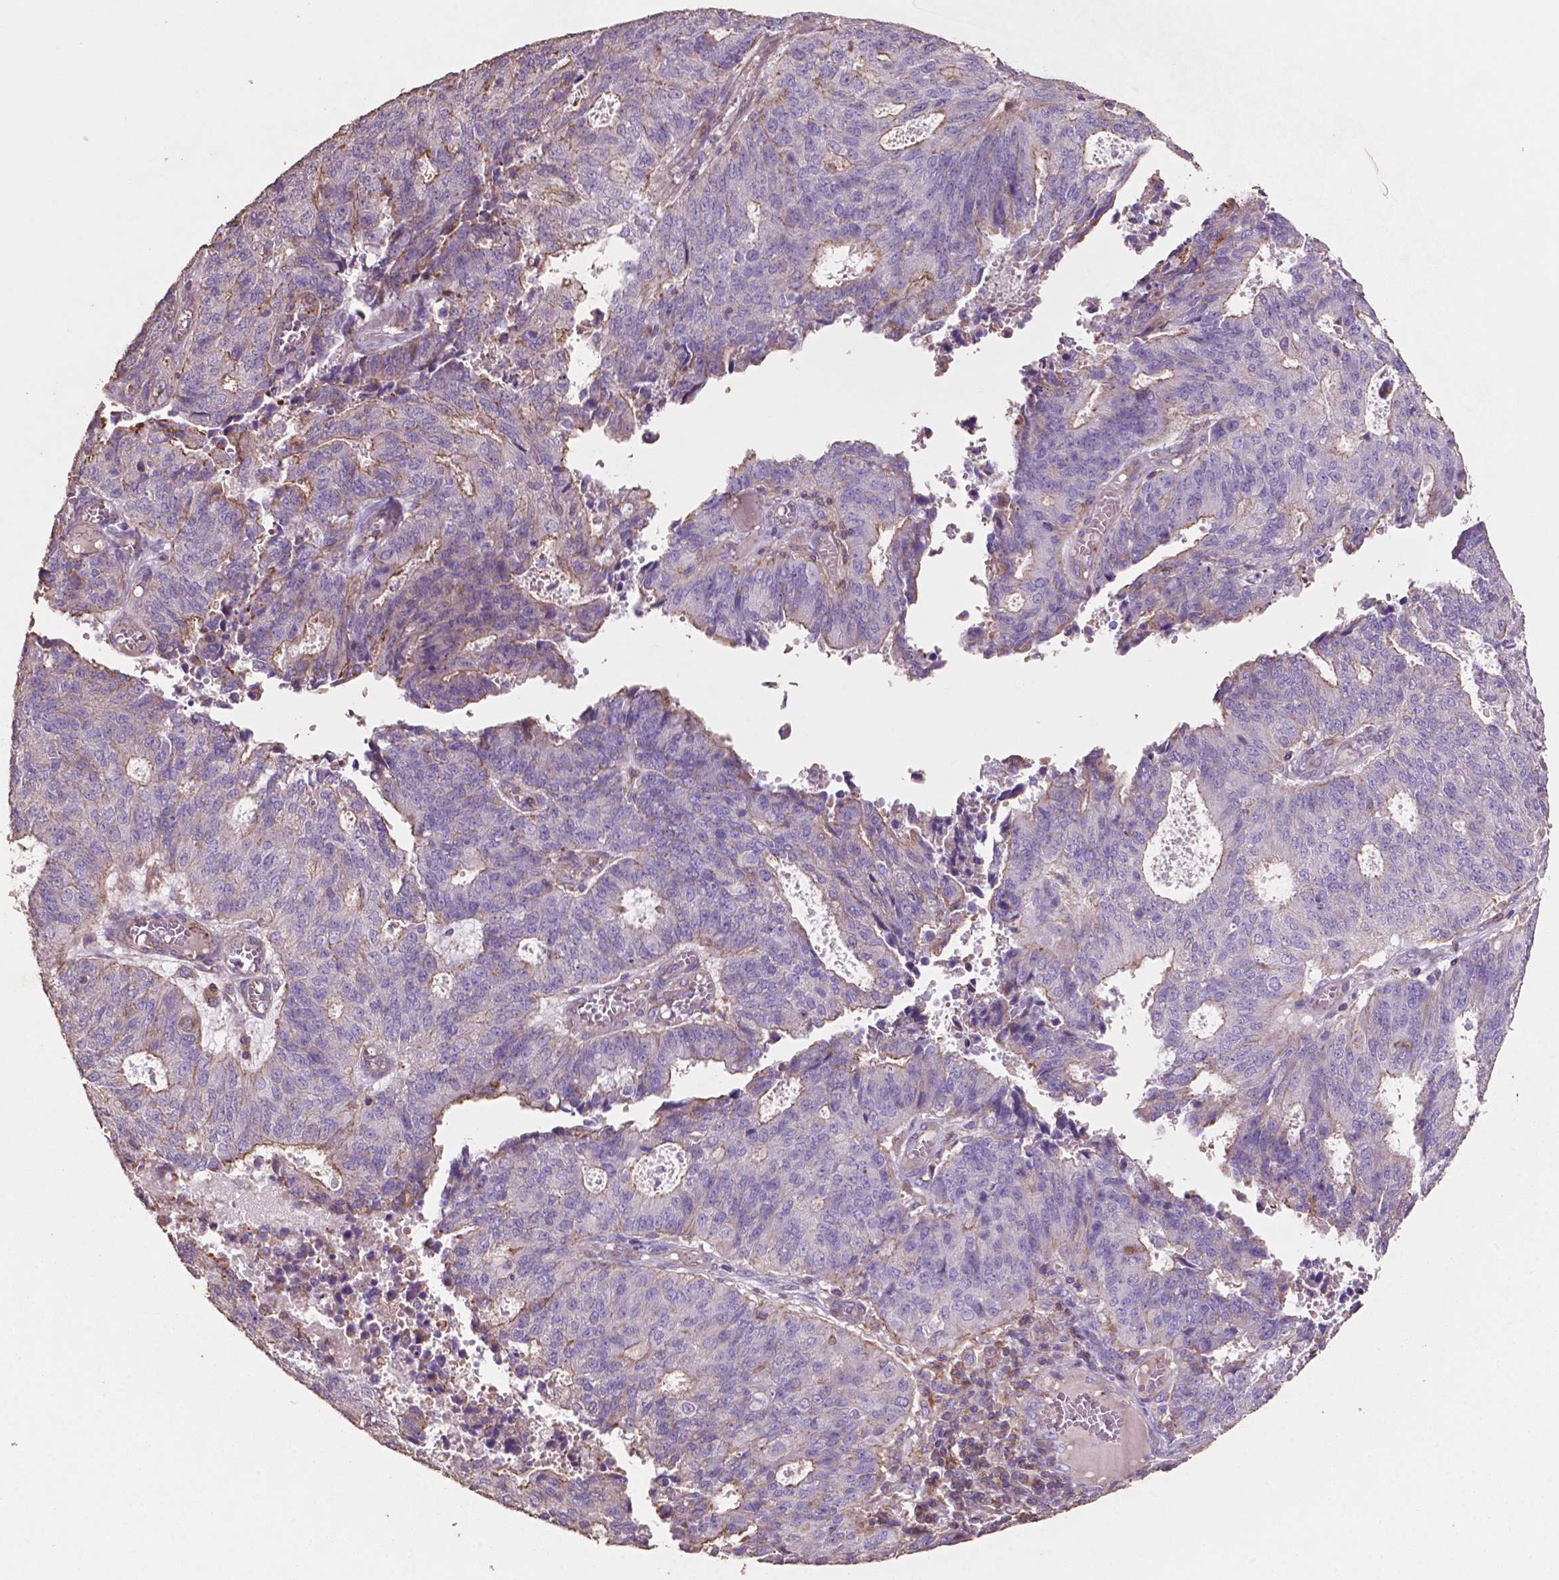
{"staining": {"intensity": "weak", "quantity": "<25%", "location": "cytoplasmic/membranous"}, "tissue": "endometrial cancer", "cell_type": "Tumor cells", "image_type": "cancer", "snomed": [{"axis": "morphology", "description": "Adenocarcinoma, NOS"}, {"axis": "topography", "description": "Endometrium"}], "caption": "This is a histopathology image of immunohistochemistry (IHC) staining of endometrial cancer, which shows no positivity in tumor cells.", "gene": "COMMD4", "patient": {"sex": "female", "age": 82}}